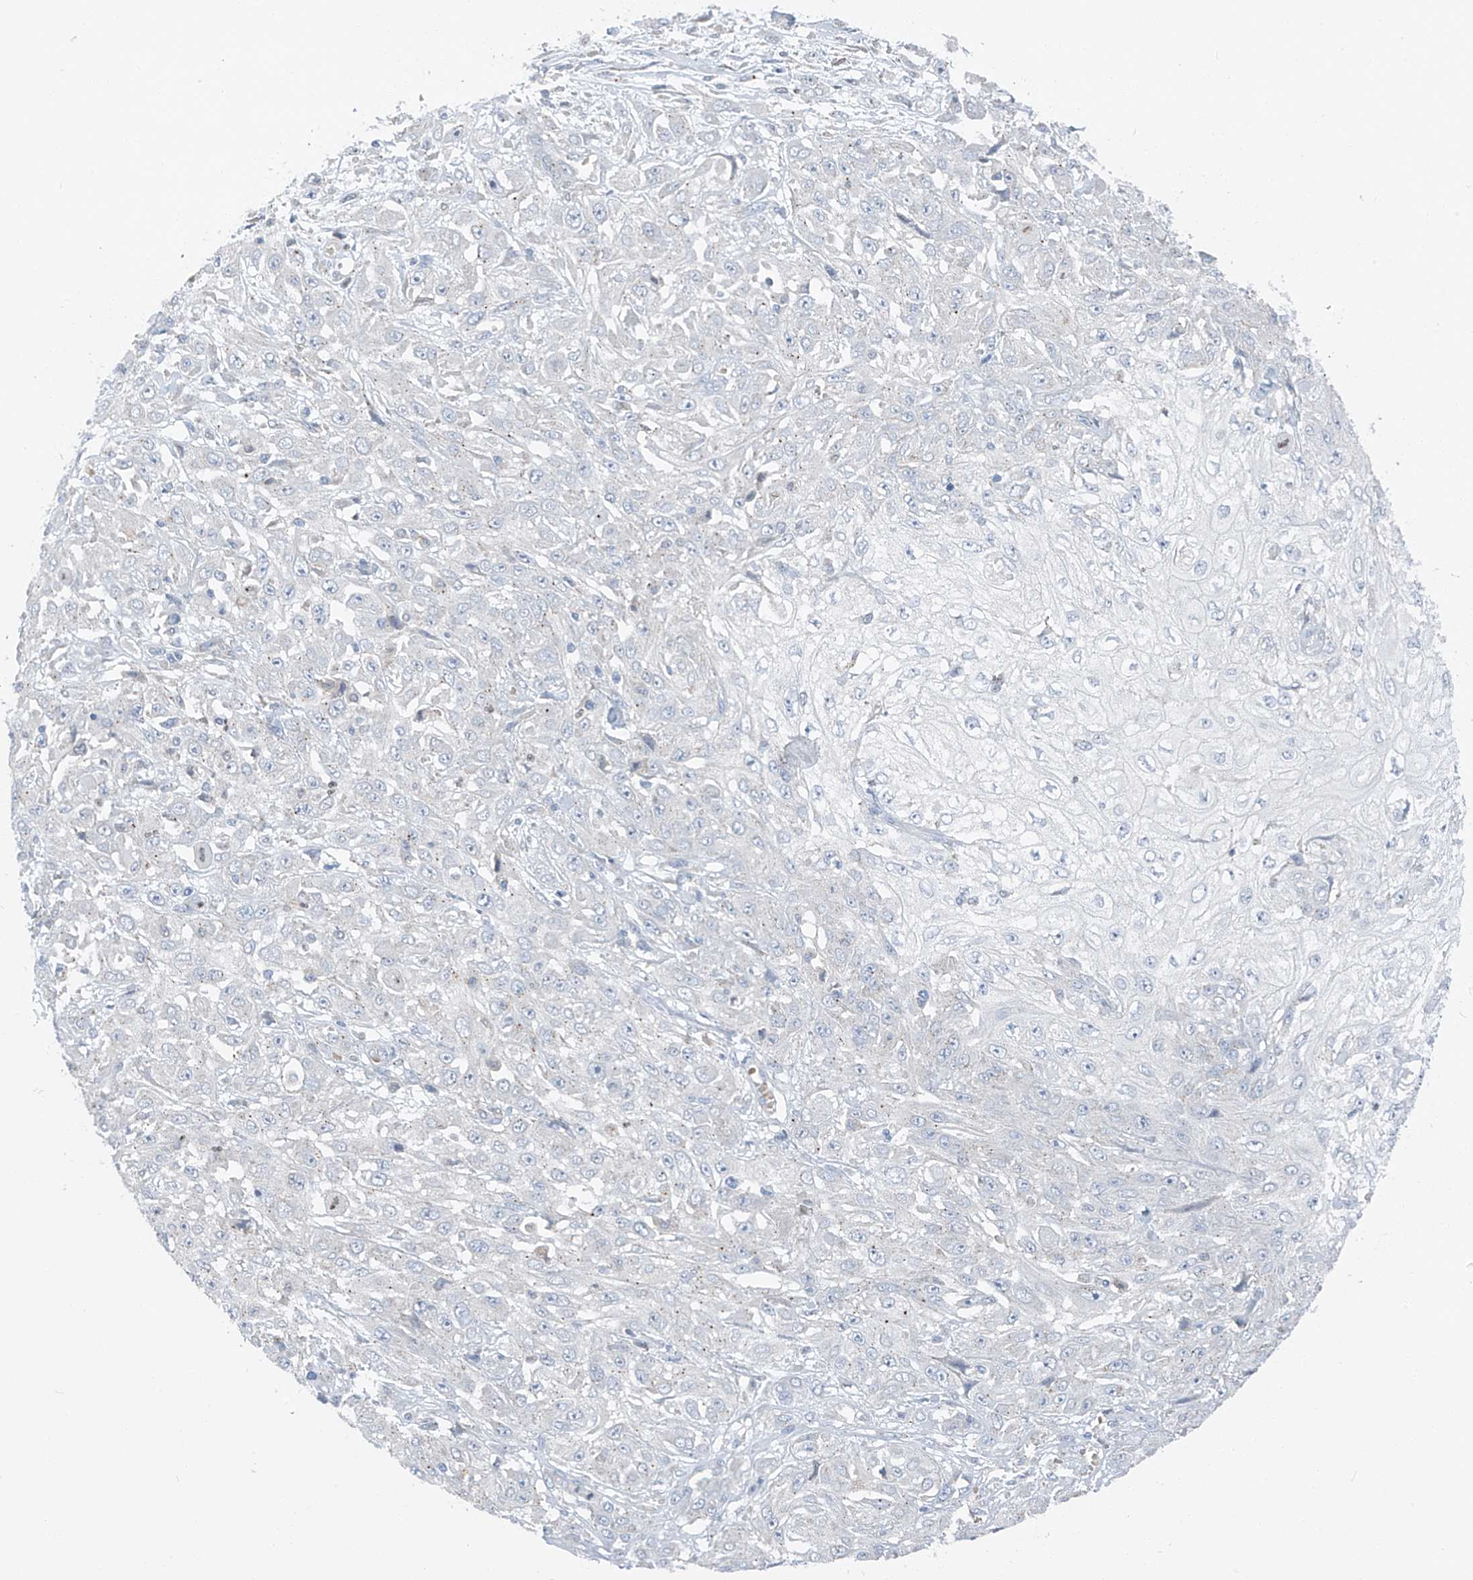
{"staining": {"intensity": "negative", "quantity": "none", "location": "none"}, "tissue": "skin cancer", "cell_type": "Tumor cells", "image_type": "cancer", "snomed": [{"axis": "morphology", "description": "Squamous cell carcinoma, NOS"}, {"axis": "morphology", "description": "Squamous cell carcinoma, metastatic, NOS"}, {"axis": "topography", "description": "Skin"}, {"axis": "topography", "description": "Lymph node"}], "caption": "This is an immunohistochemistry (IHC) photomicrograph of skin squamous cell carcinoma. There is no staining in tumor cells.", "gene": "CHMP2B", "patient": {"sex": "male", "age": 75}}